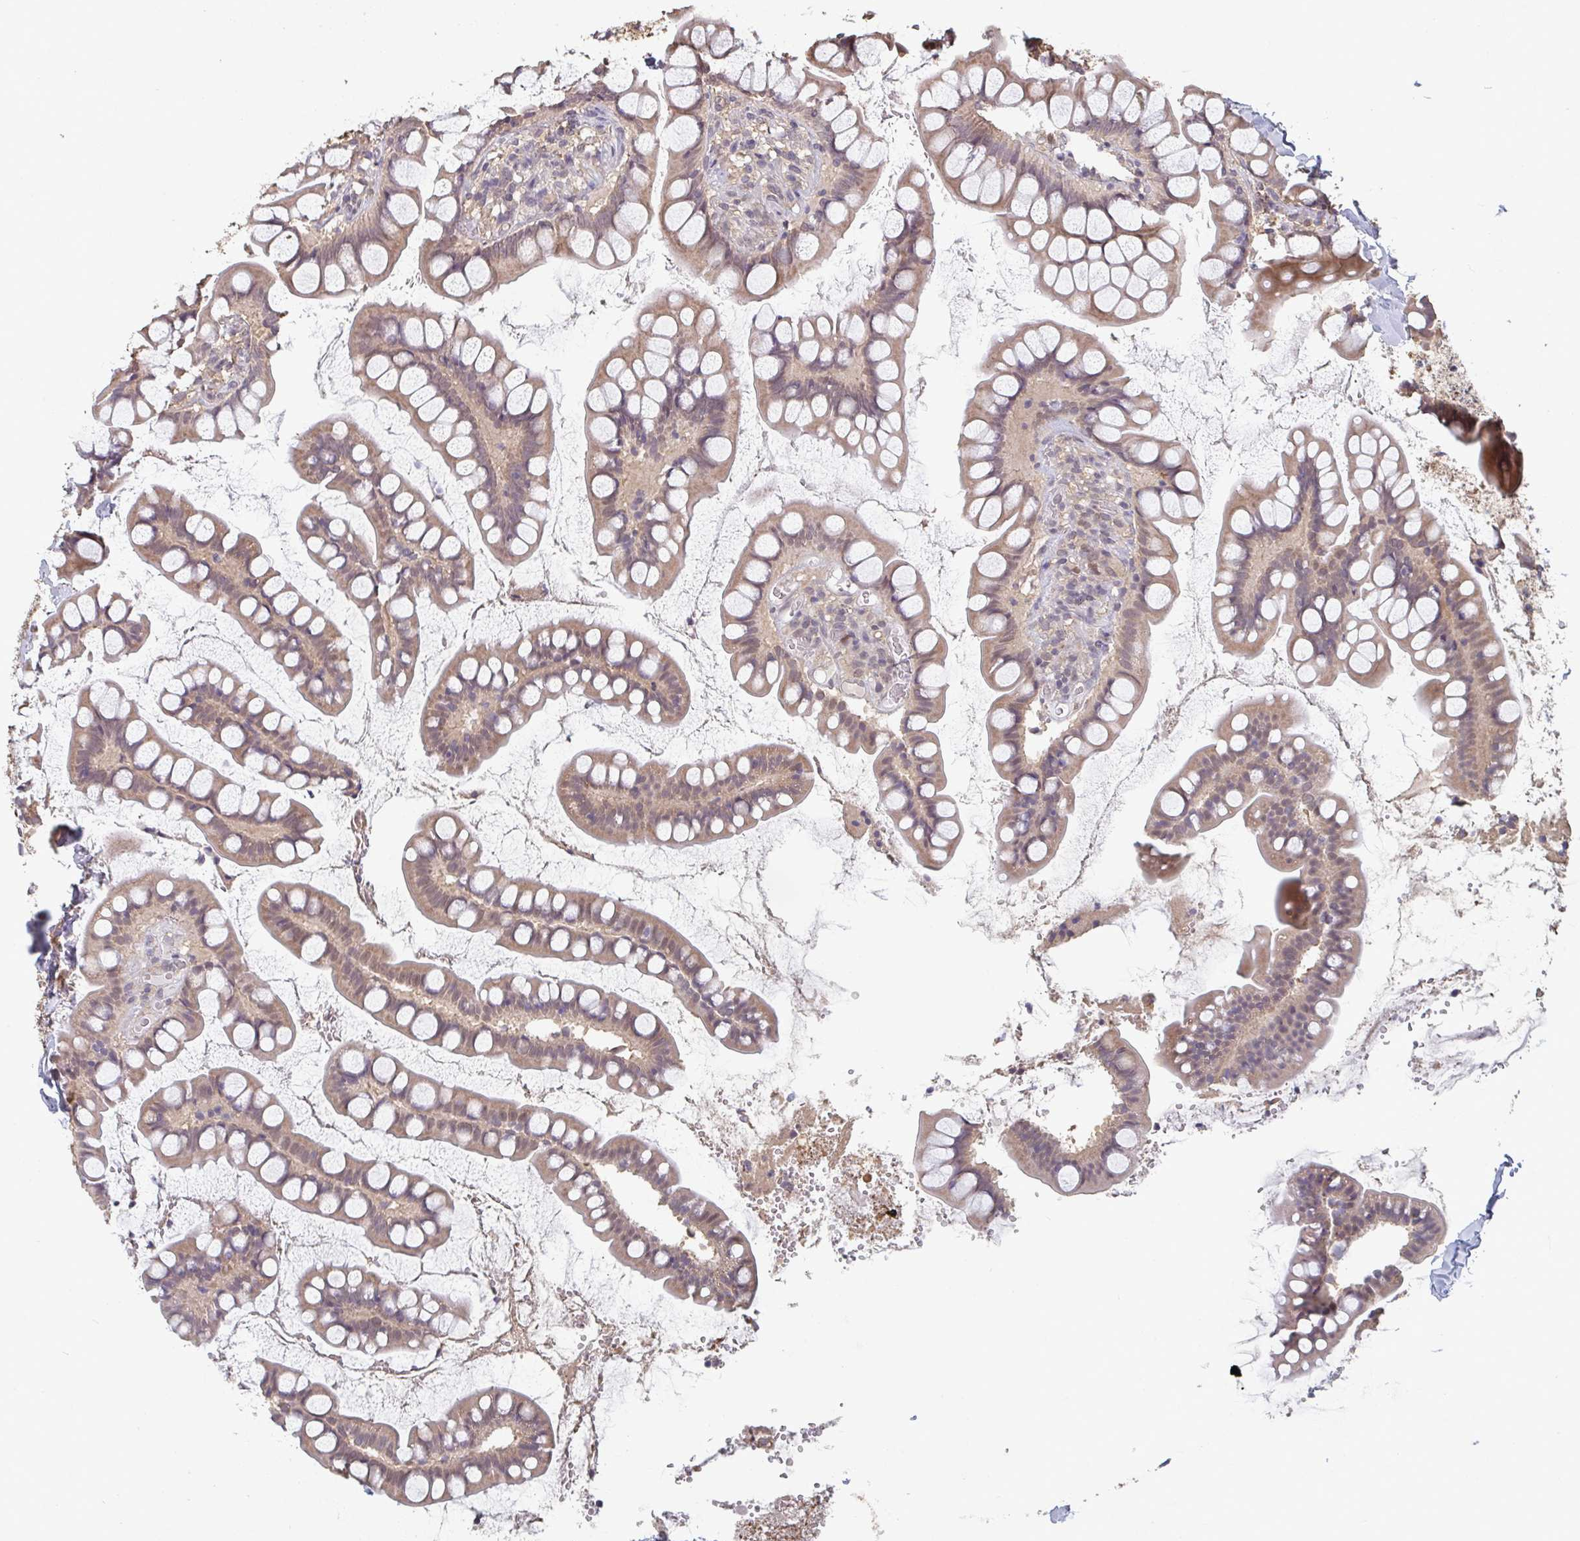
{"staining": {"intensity": "moderate", "quantity": ">75%", "location": "cytoplasmic/membranous"}, "tissue": "small intestine", "cell_type": "Glandular cells", "image_type": "normal", "snomed": [{"axis": "morphology", "description": "Normal tissue, NOS"}, {"axis": "topography", "description": "Small intestine"}], "caption": "A medium amount of moderate cytoplasmic/membranous positivity is seen in approximately >75% of glandular cells in normal small intestine. The staining was performed using DAB (3,3'-diaminobenzidine), with brown indicating positive protein expression. Nuclei are stained blue with hematoxylin.", "gene": "LIX1", "patient": {"sex": "male", "age": 70}}